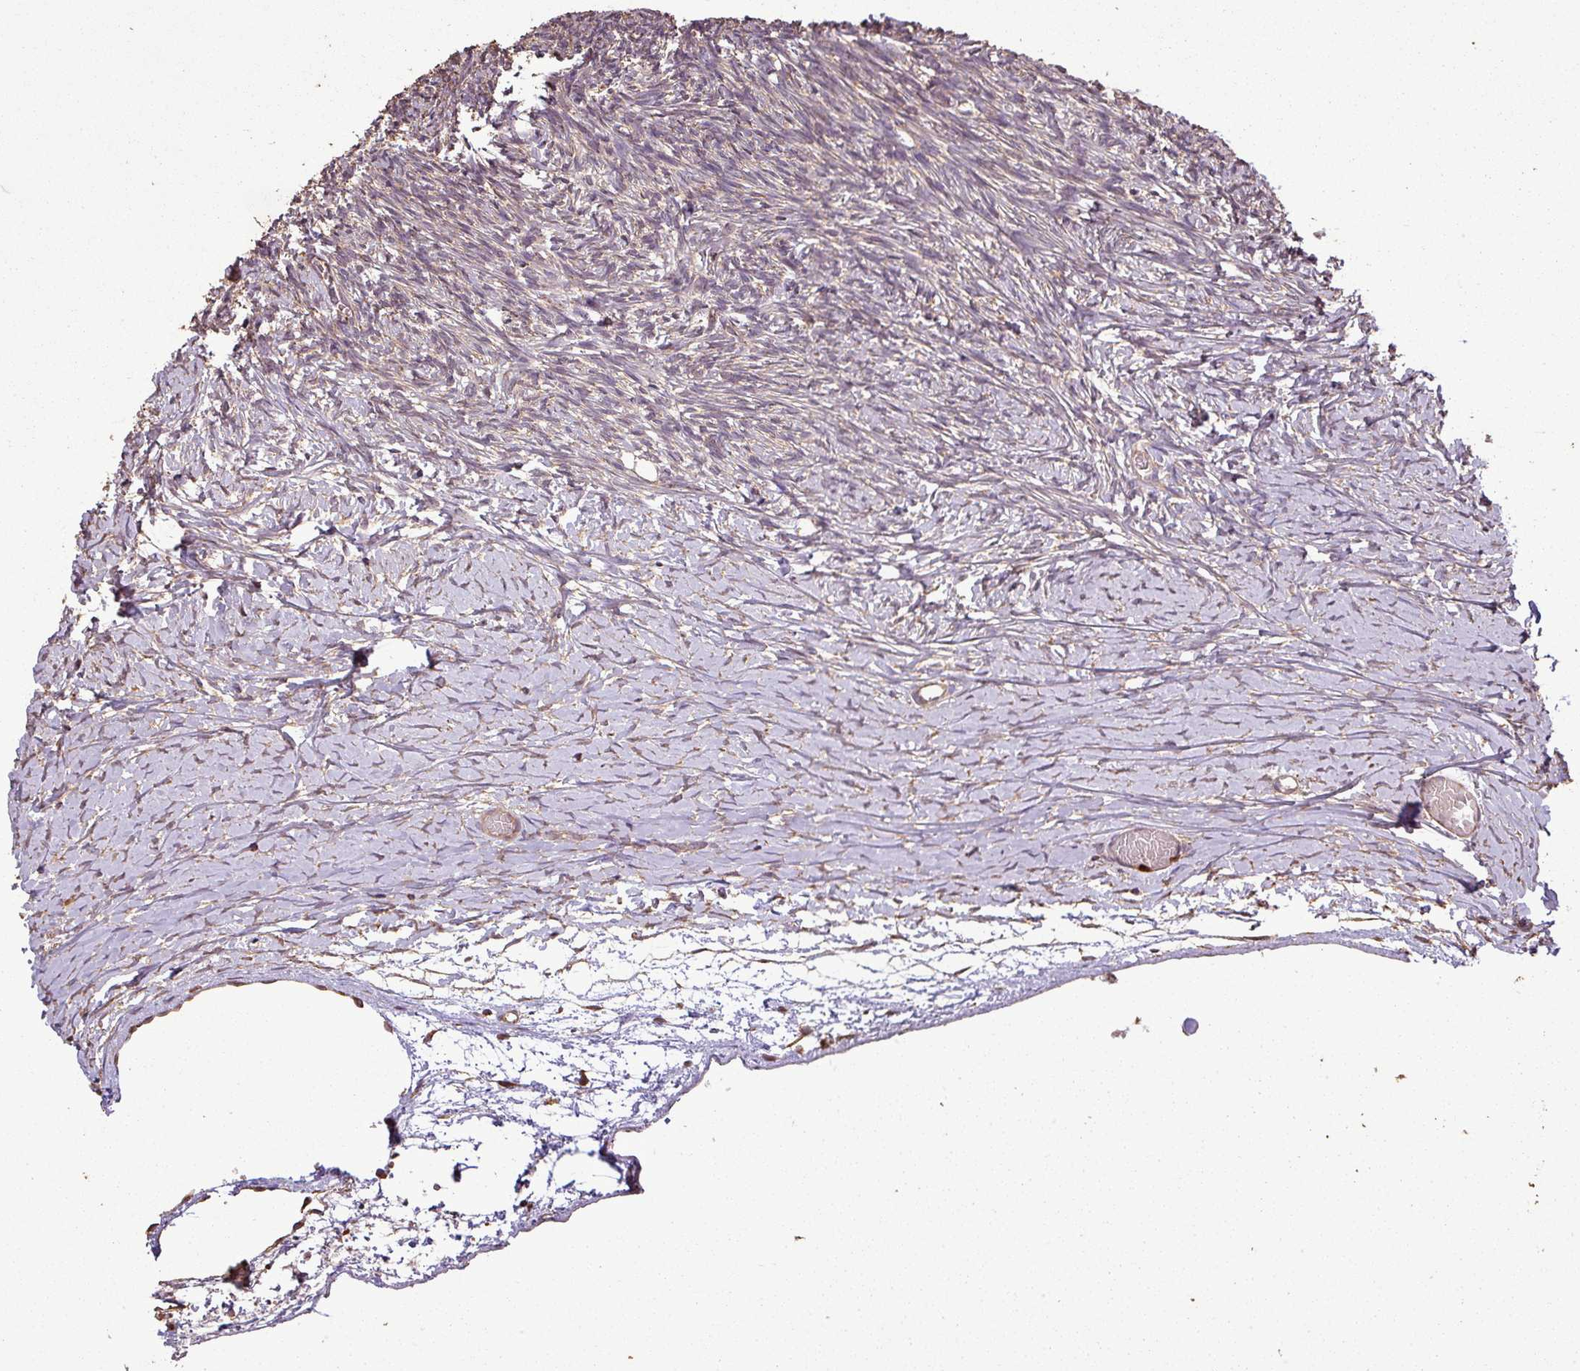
{"staining": {"intensity": "weak", "quantity": ">75%", "location": "cytoplasmic/membranous"}, "tissue": "ovary", "cell_type": "Ovarian stroma cells", "image_type": "normal", "snomed": [{"axis": "morphology", "description": "Normal tissue, NOS"}, {"axis": "topography", "description": "Ovary"}], "caption": "Weak cytoplasmic/membranous expression is identified in about >75% of ovarian stroma cells in benign ovary.", "gene": "PLEKHM1", "patient": {"sex": "female", "age": 39}}